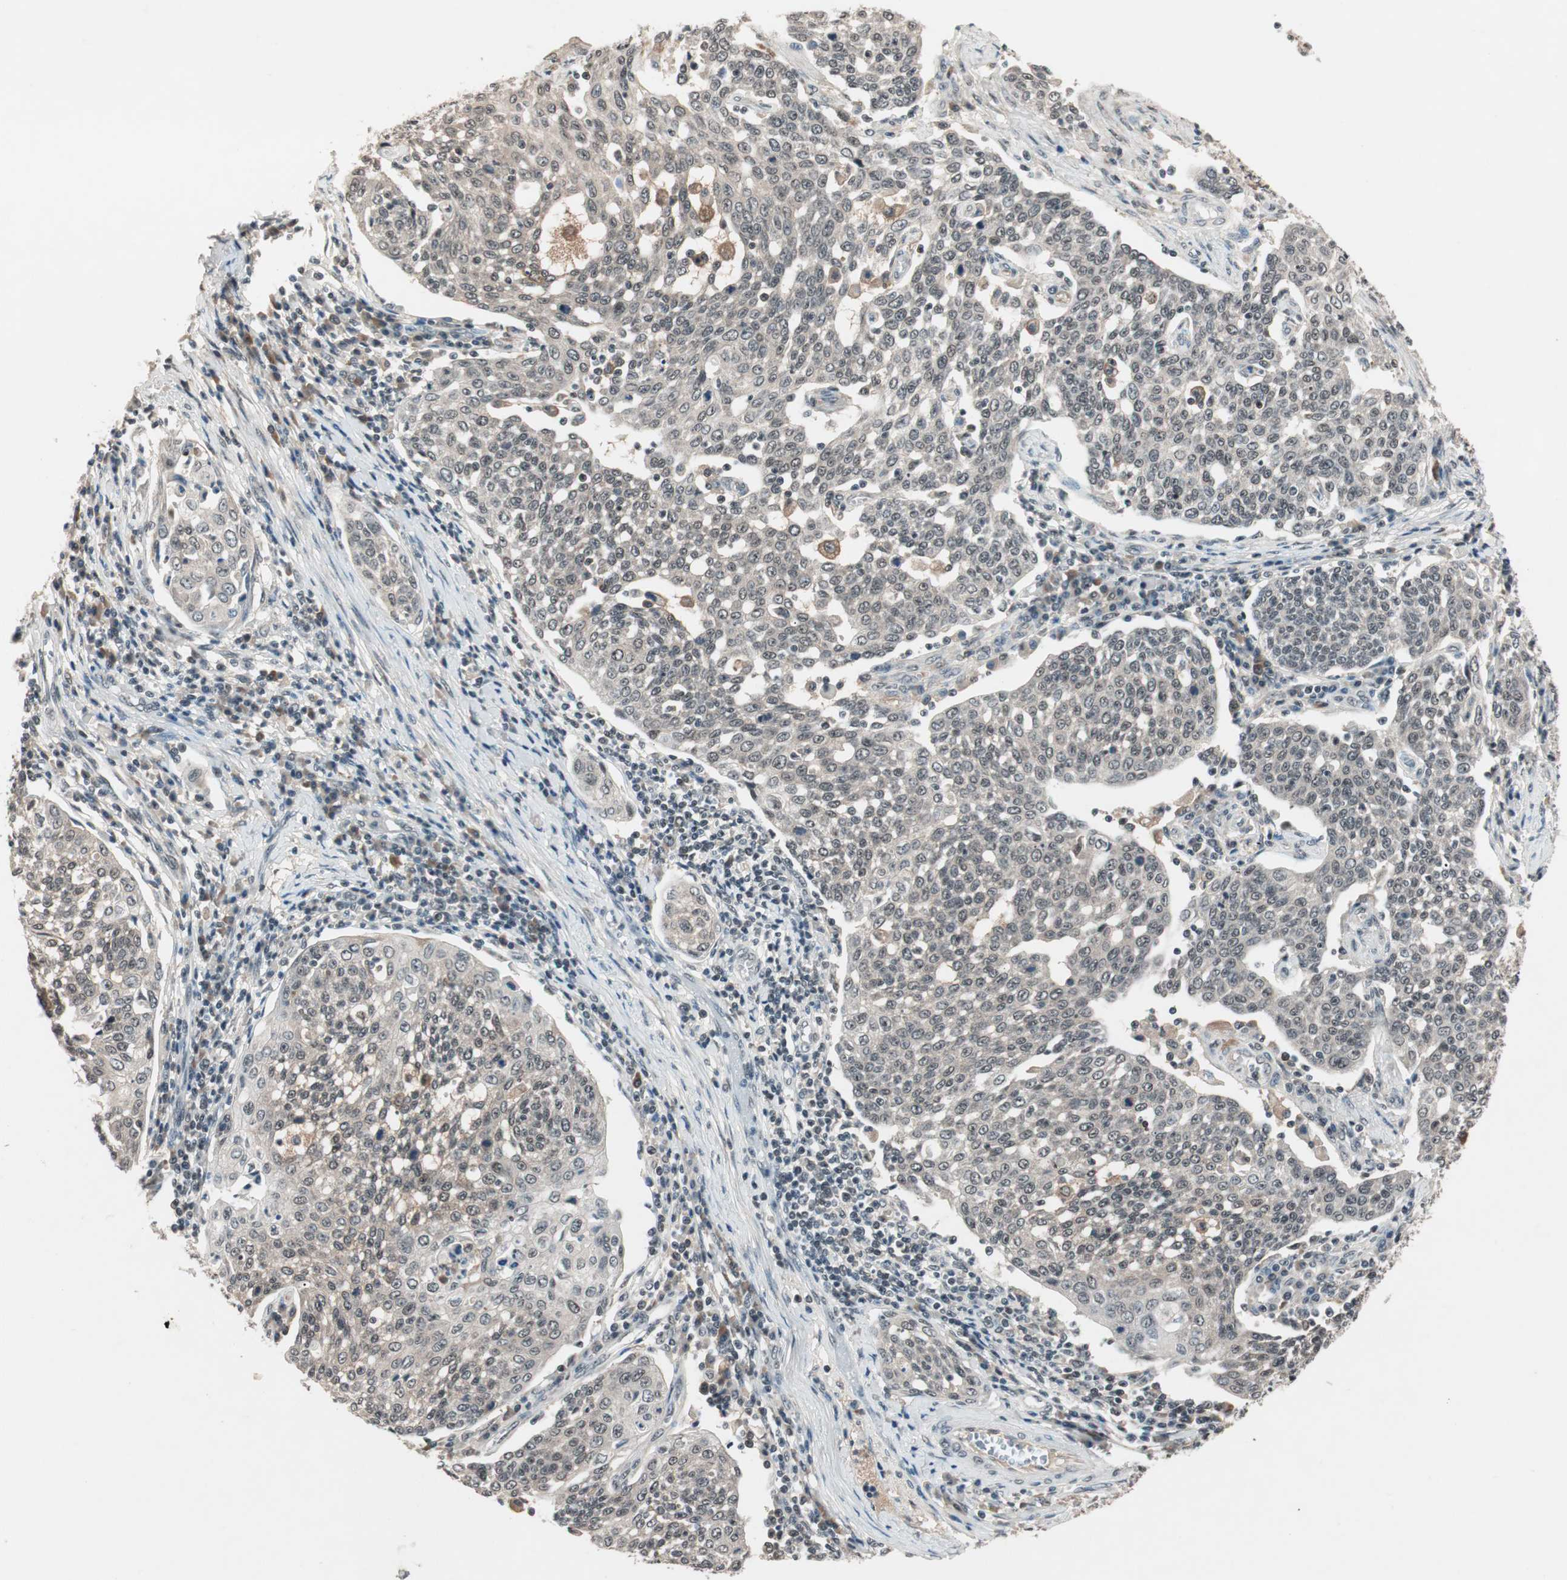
{"staining": {"intensity": "weak", "quantity": "25%-75%", "location": "nuclear"}, "tissue": "cervical cancer", "cell_type": "Tumor cells", "image_type": "cancer", "snomed": [{"axis": "morphology", "description": "Squamous cell carcinoma, NOS"}, {"axis": "topography", "description": "Cervix"}], "caption": "Immunohistochemical staining of squamous cell carcinoma (cervical) shows low levels of weak nuclear protein staining in approximately 25%-75% of tumor cells.", "gene": "NFRKB", "patient": {"sex": "female", "age": 34}}